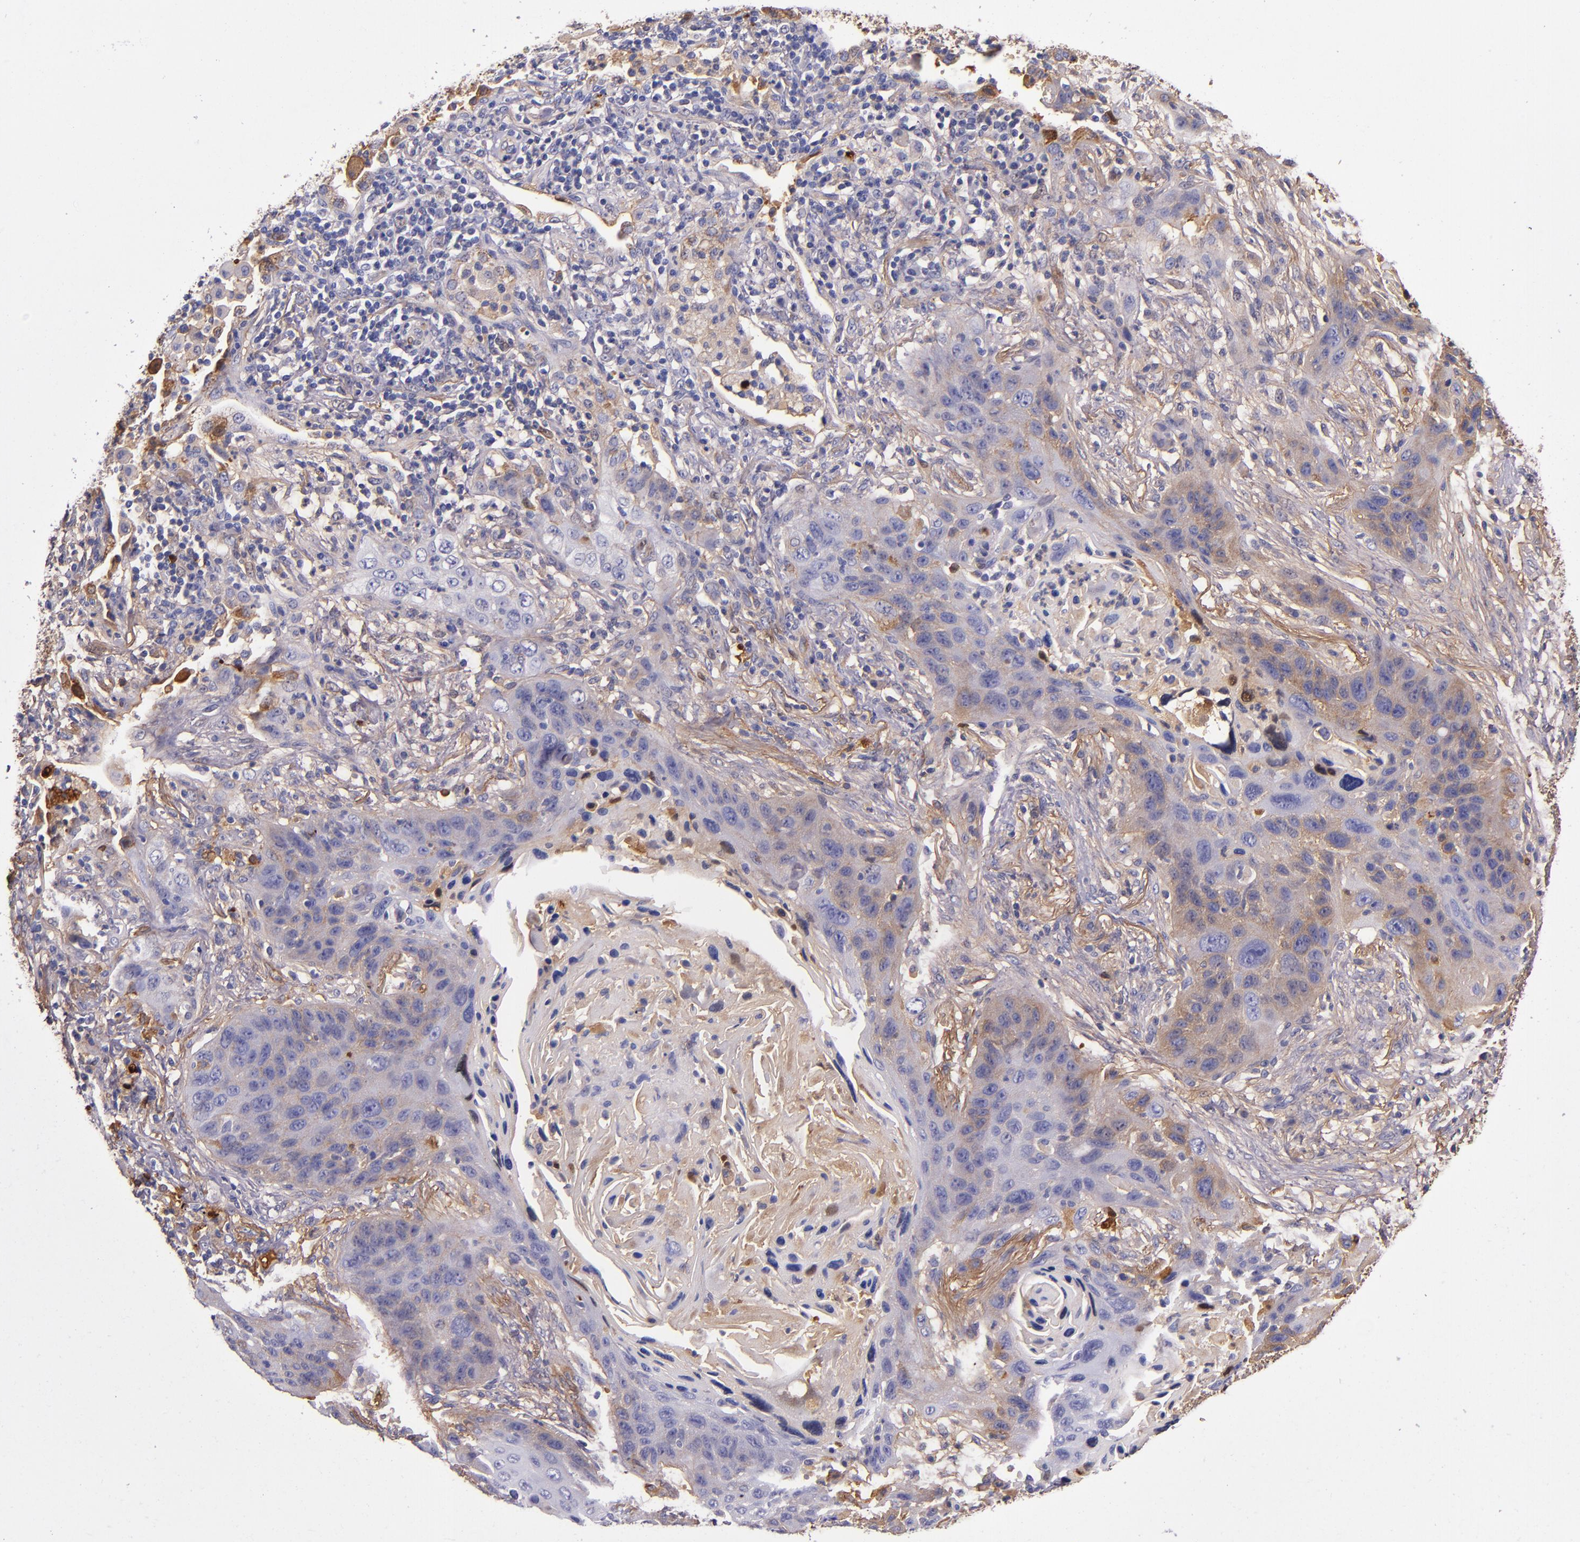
{"staining": {"intensity": "moderate", "quantity": "<25%", "location": "cytoplasmic/membranous"}, "tissue": "lung cancer", "cell_type": "Tumor cells", "image_type": "cancer", "snomed": [{"axis": "morphology", "description": "Squamous cell carcinoma, NOS"}, {"axis": "topography", "description": "Lung"}], "caption": "Lung cancer (squamous cell carcinoma) stained with a protein marker shows moderate staining in tumor cells.", "gene": "CLEC3B", "patient": {"sex": "female", "age": 67}}